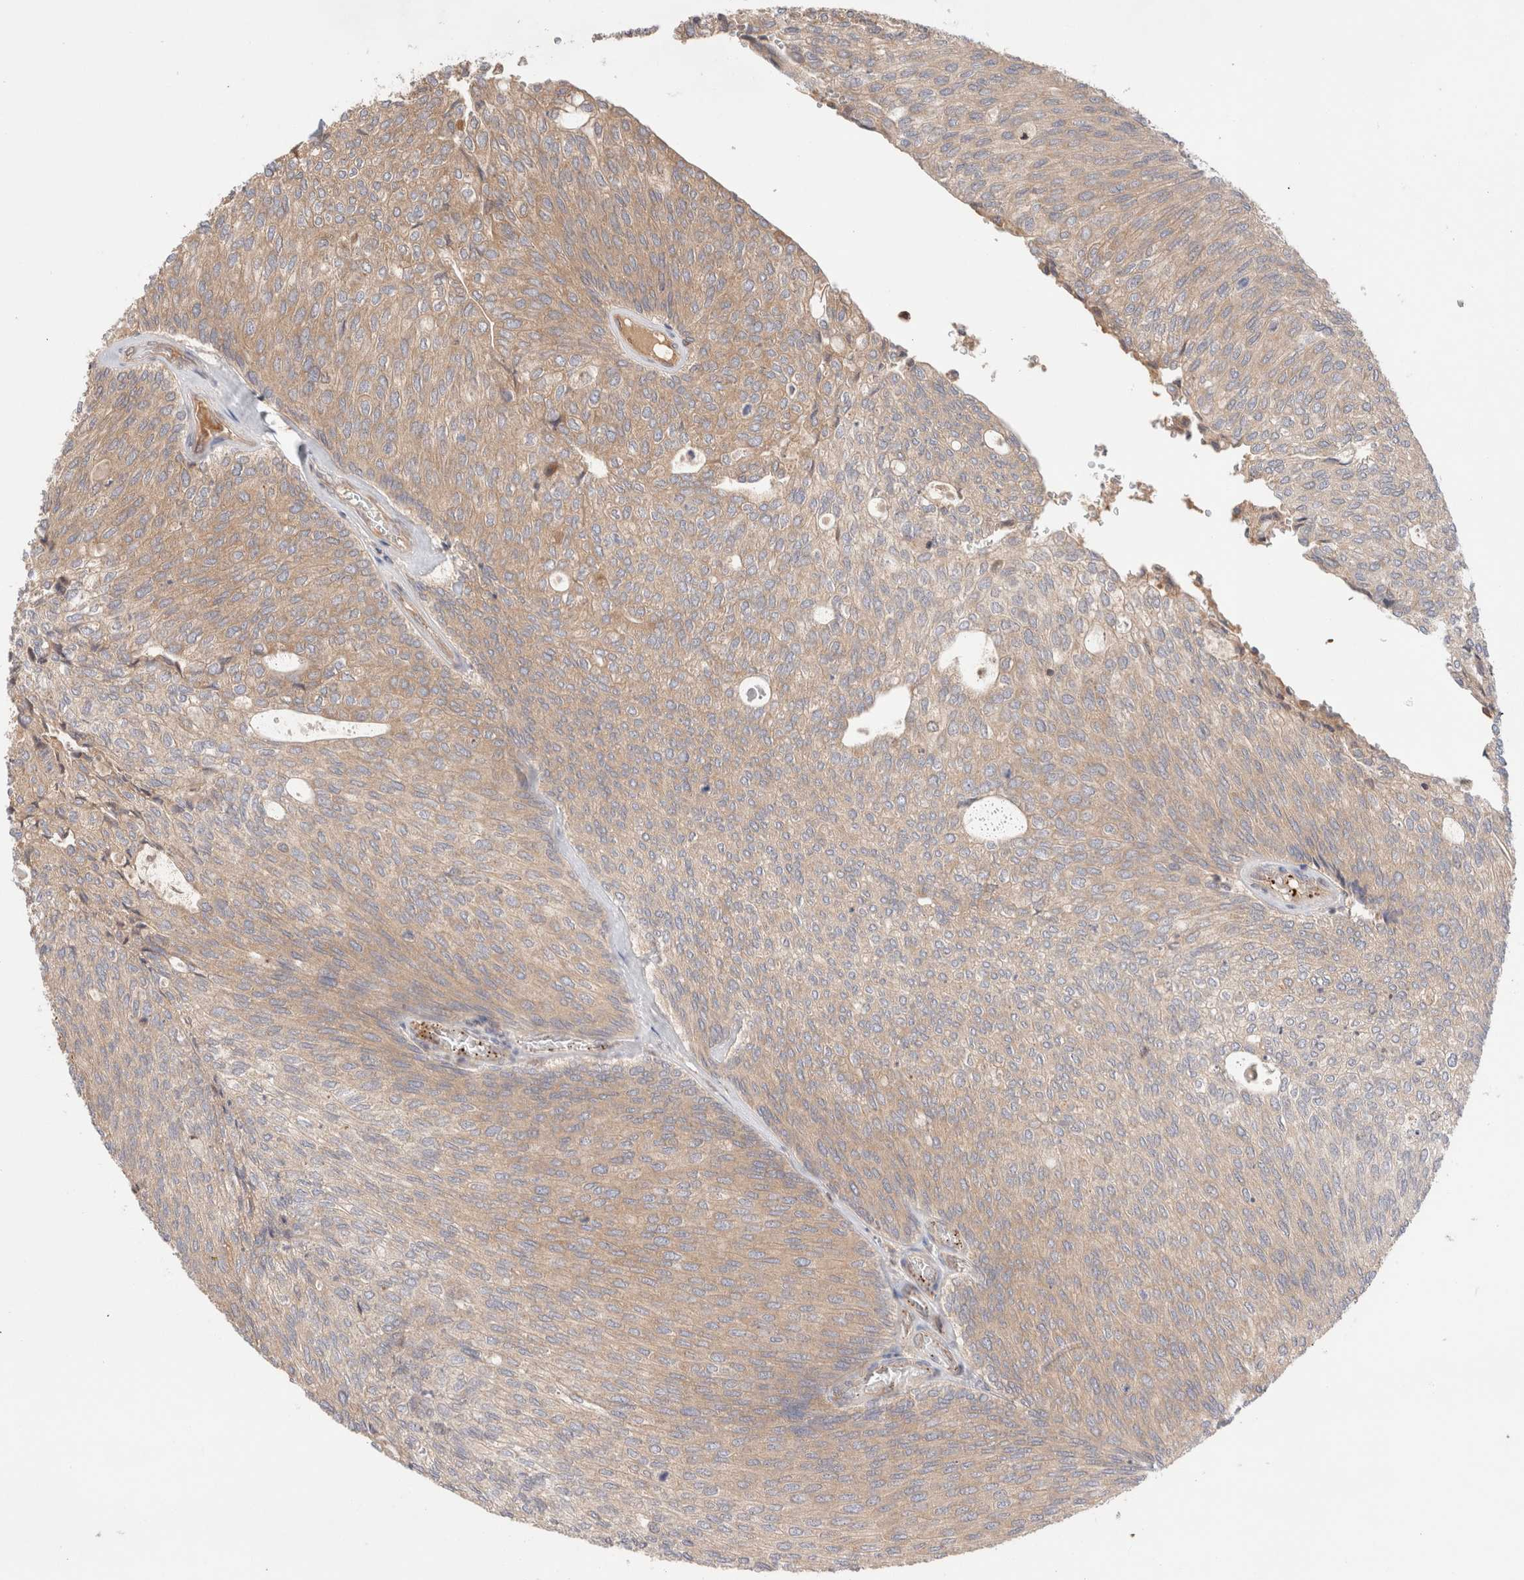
{"staining": {"intensity": "weak", "quantity": "25%-75%", "location": "cytoplasmic/membranous"}, "tissue": "urothelial cancer", "cell_type": "Tumor cells", "image_type": "cancer", "snomed": [{"axis": "morphology", "description": "Urothelial carcinoma, Low grade"}, {"axis": "topography", "description": "Urinary bladder"}], "caption": "This is a micrograph of immunohistochemistry (IHC) staining of low-grade urothelial carcinoma, which shows weak staining in the cytoplasmic/membranous of tumor cells.", "gene": "SIKE1", "patient": {"sex": "female", "age": 79}}